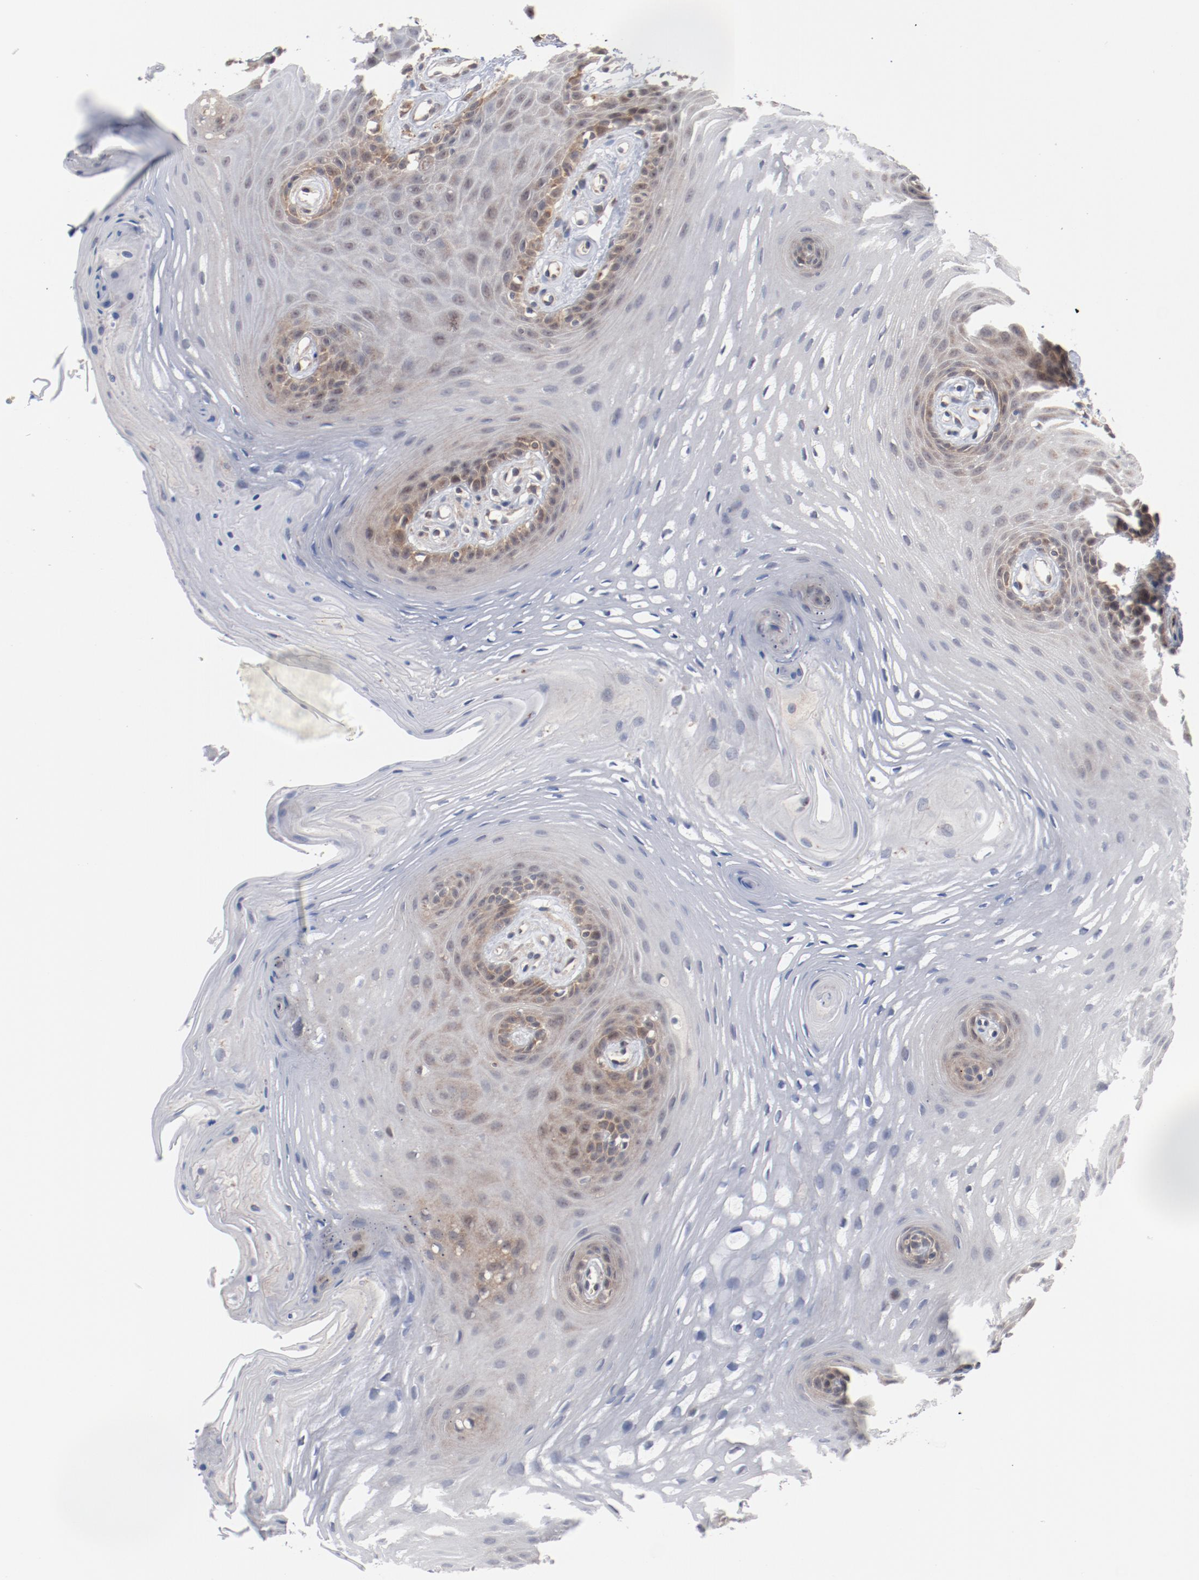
{"staining": {"intensity": "weak", "quantity": "<25%", "location": "cytoplasmic/membranous"}, "tissue": "oral mucosa", "cell_type": "Squamous epithelial cells", "image_type": "normal", "snomed": [{"axis": "morphology", "description": "Normal tissue, NOS"}, {"axis": "topography", "description": "Oral tissue"}], "caption": "Immunohistochemistry photomicrograph of unremarkable oral mucosa: oral mucosa stained with DAB (3,3'-diaminobenzidine) displays no significant protein expression in squamous epithelial cells.", "gene": "RNASE11", "patient": {"sex": "male", "age": 62}}